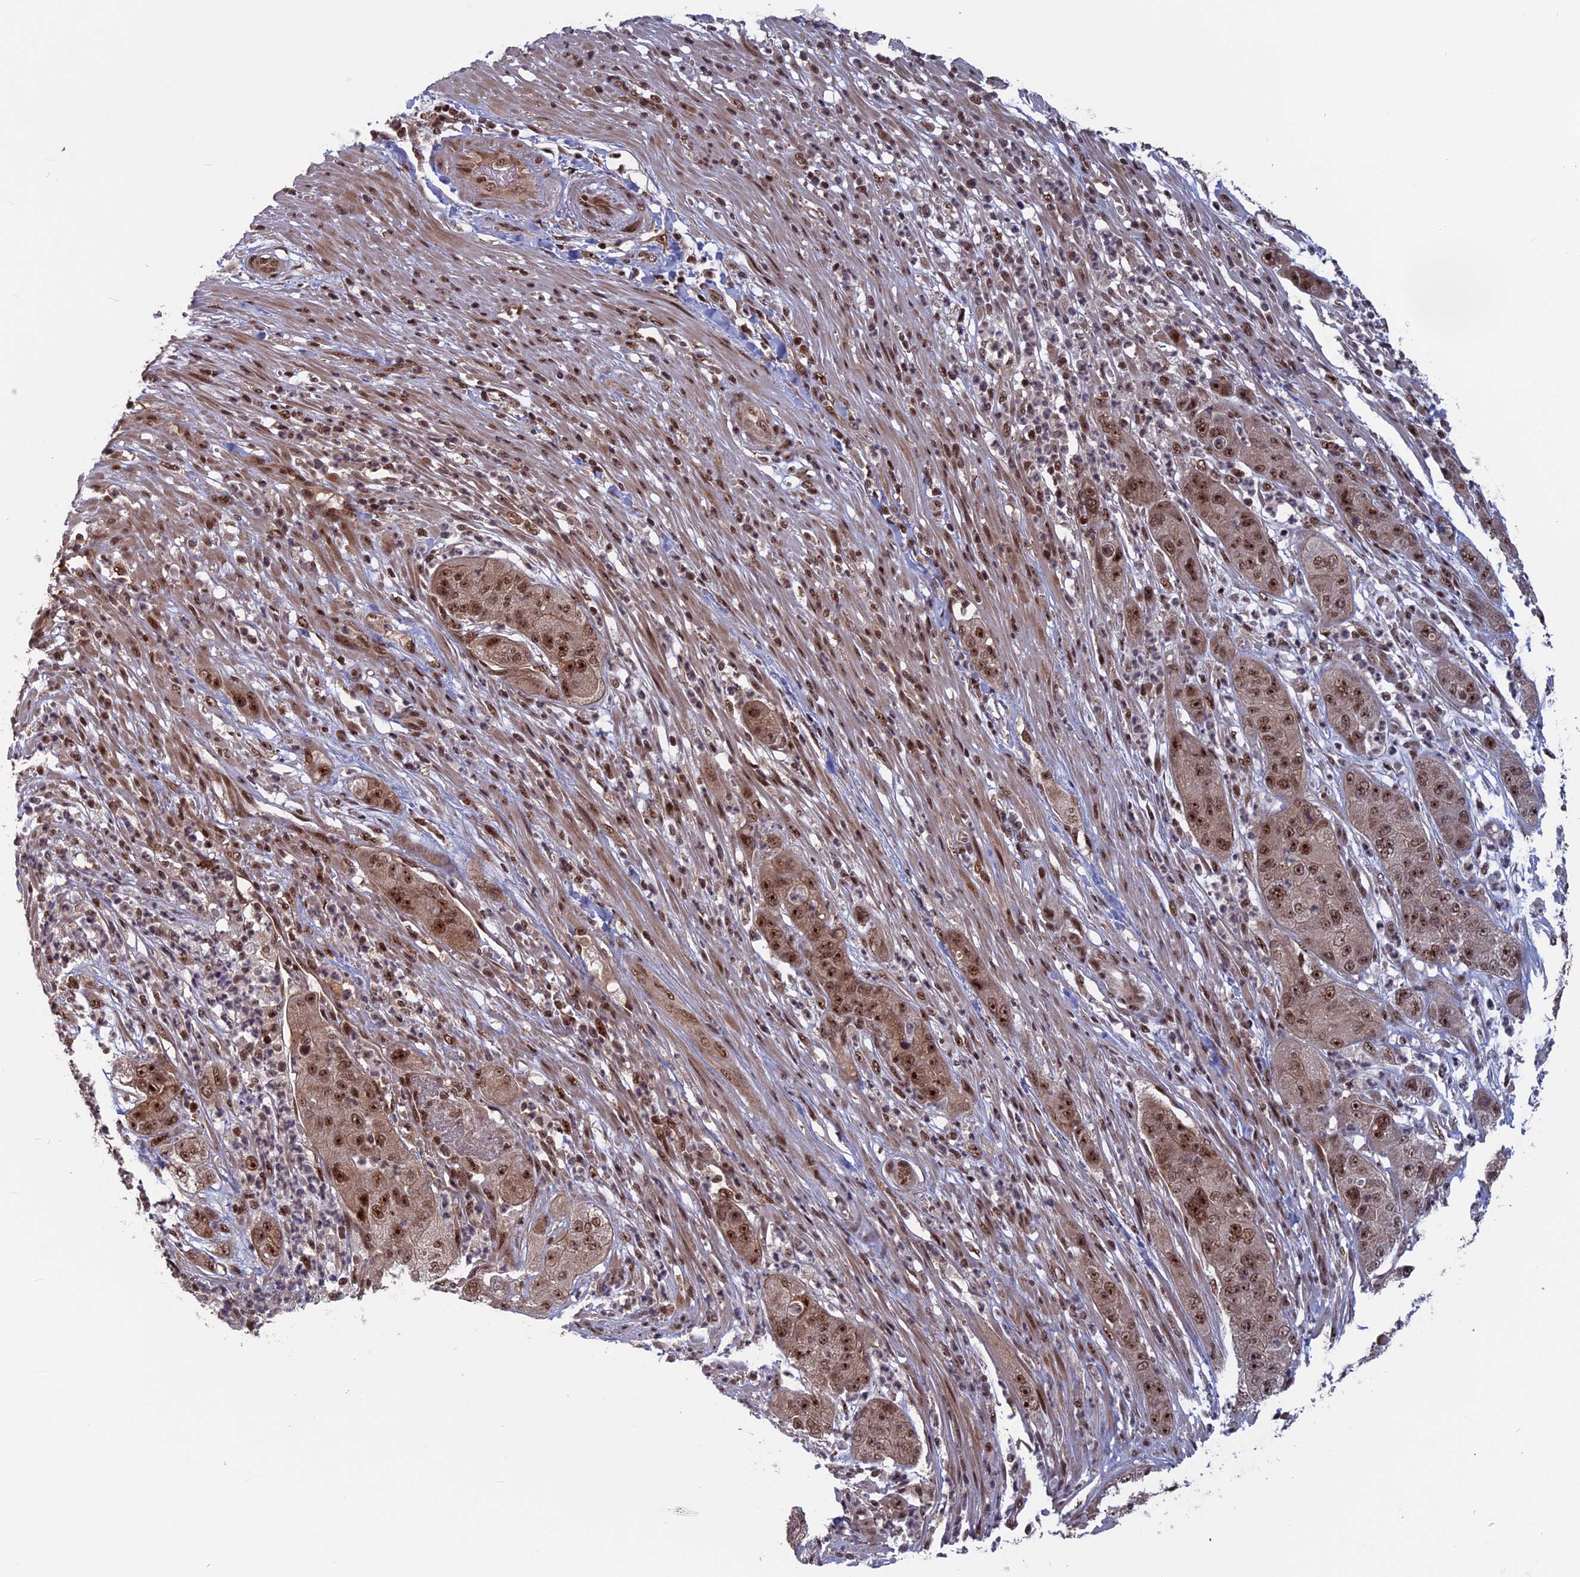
{"staining": {"intensity": "moderate", "quantity": ">75%", "location": "nuclear"}, "tissue": "pancreatic cancer", "cell_type": "Tumor cells", "image_type": "cancer", "snomed": [{"axis": "morphology", "description": "Adenocarcinoma, NOS"}, {"axis": "topography", "description": "Pancreas"}], "caption": "A high-resolution histopathology image shows IHC staining of pancreatic cancer (adenocarcinoma), which reveals moderate nuclear staining in about >75% of tumor cells. (brown staining indicates protein expression, while blue staining denotes nuclei).", "gene": "CACTIN", "patient": {"sex": "female", "age": 78}}